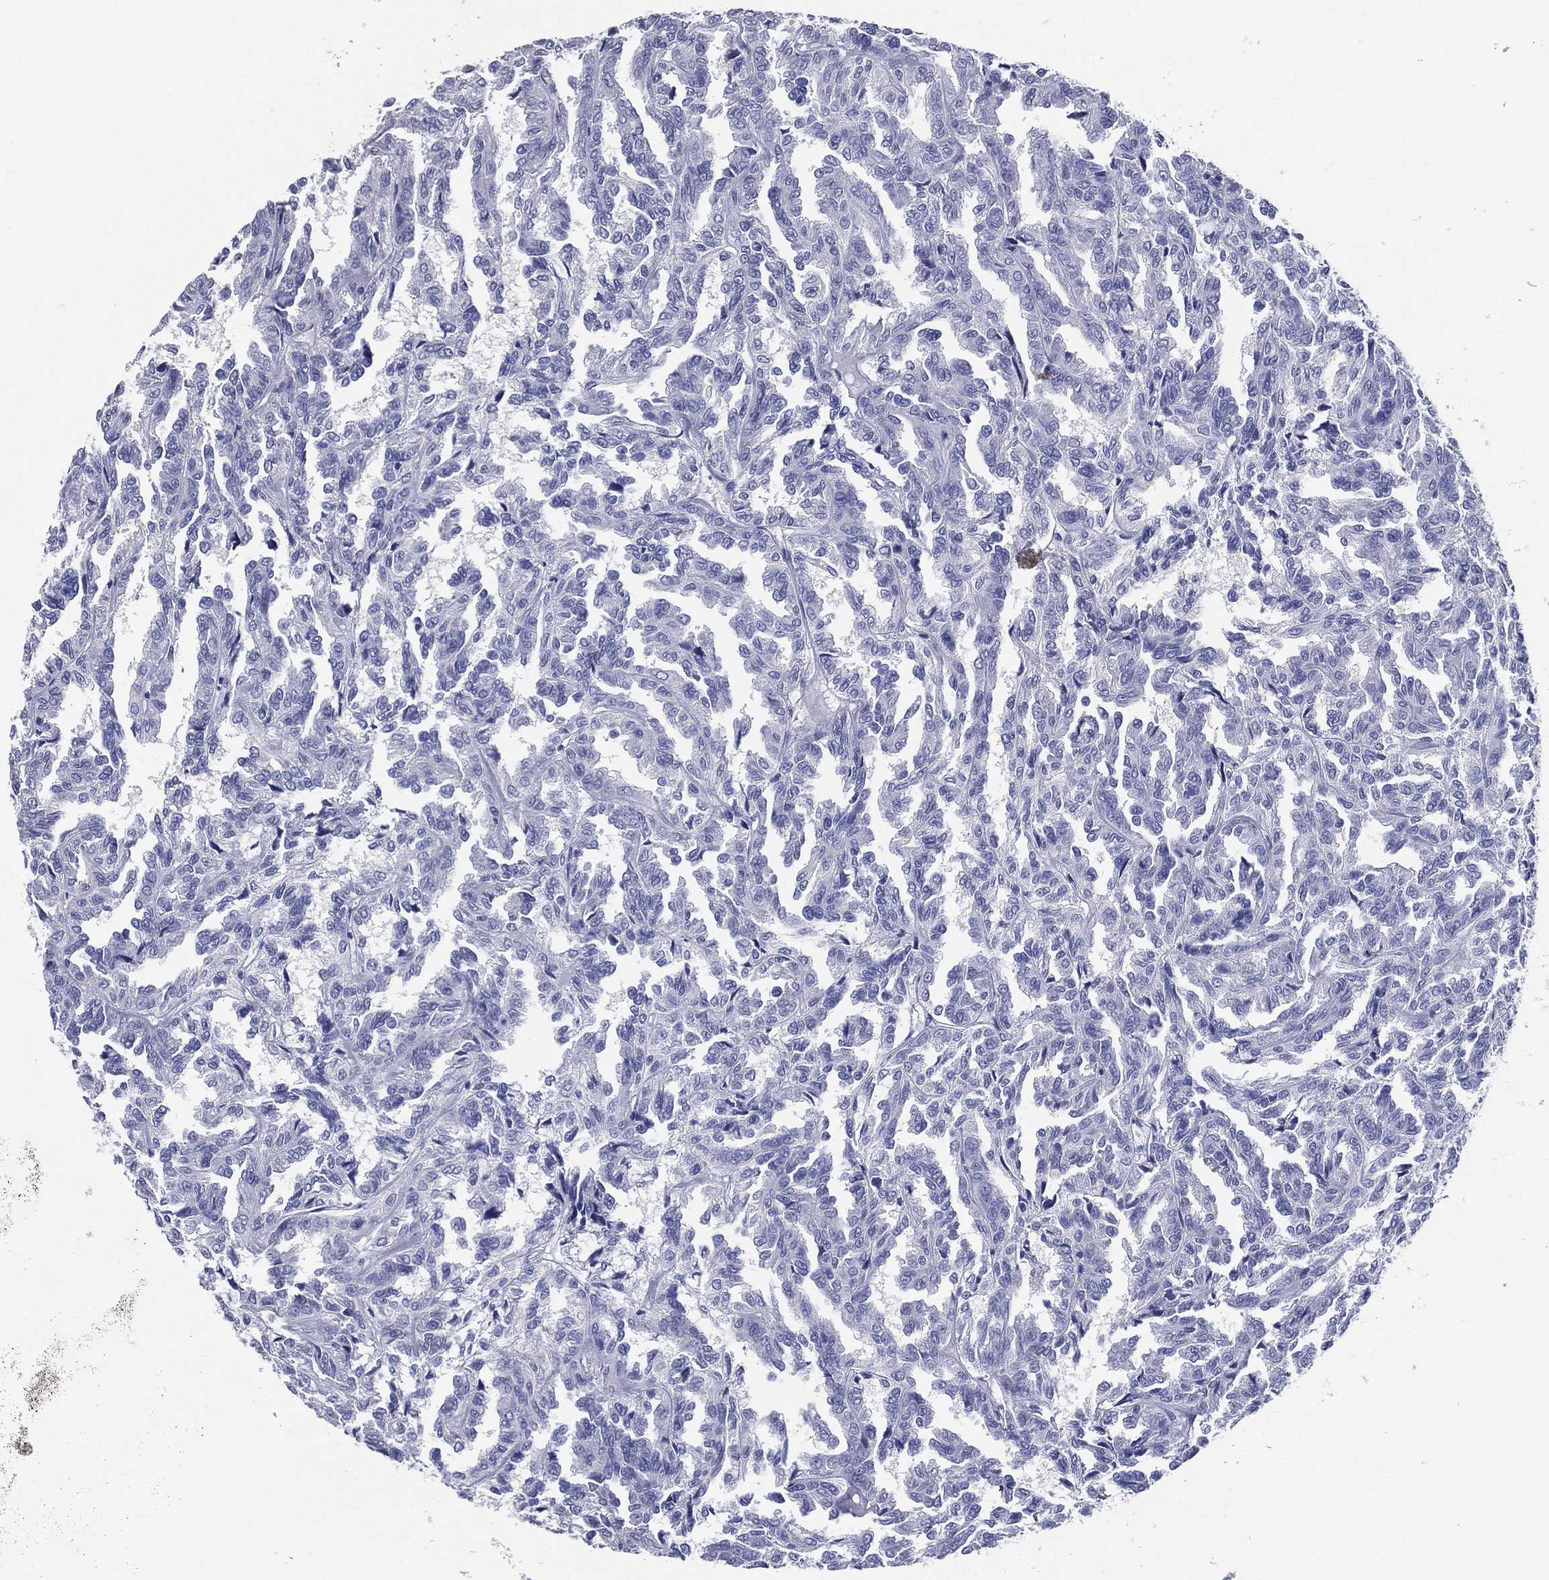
{"staining": {"intensity": "negative", "quantity": "none", "location": "none"}, "tissue": "renal cancer", "cell_type": "Tumor cells", "image_type": "cancer", "snomed": [{"axis": "morphology", "description": "Adenocarcinoma, NOS"}, {"axis": "topography", "description": "Kidney"}], "caption": "Tumor cells show no significant staining in renal cancer (adenocarcinoma).", "gene": "TFAP2A", "patient": {"sex": "male", "age": 79}}